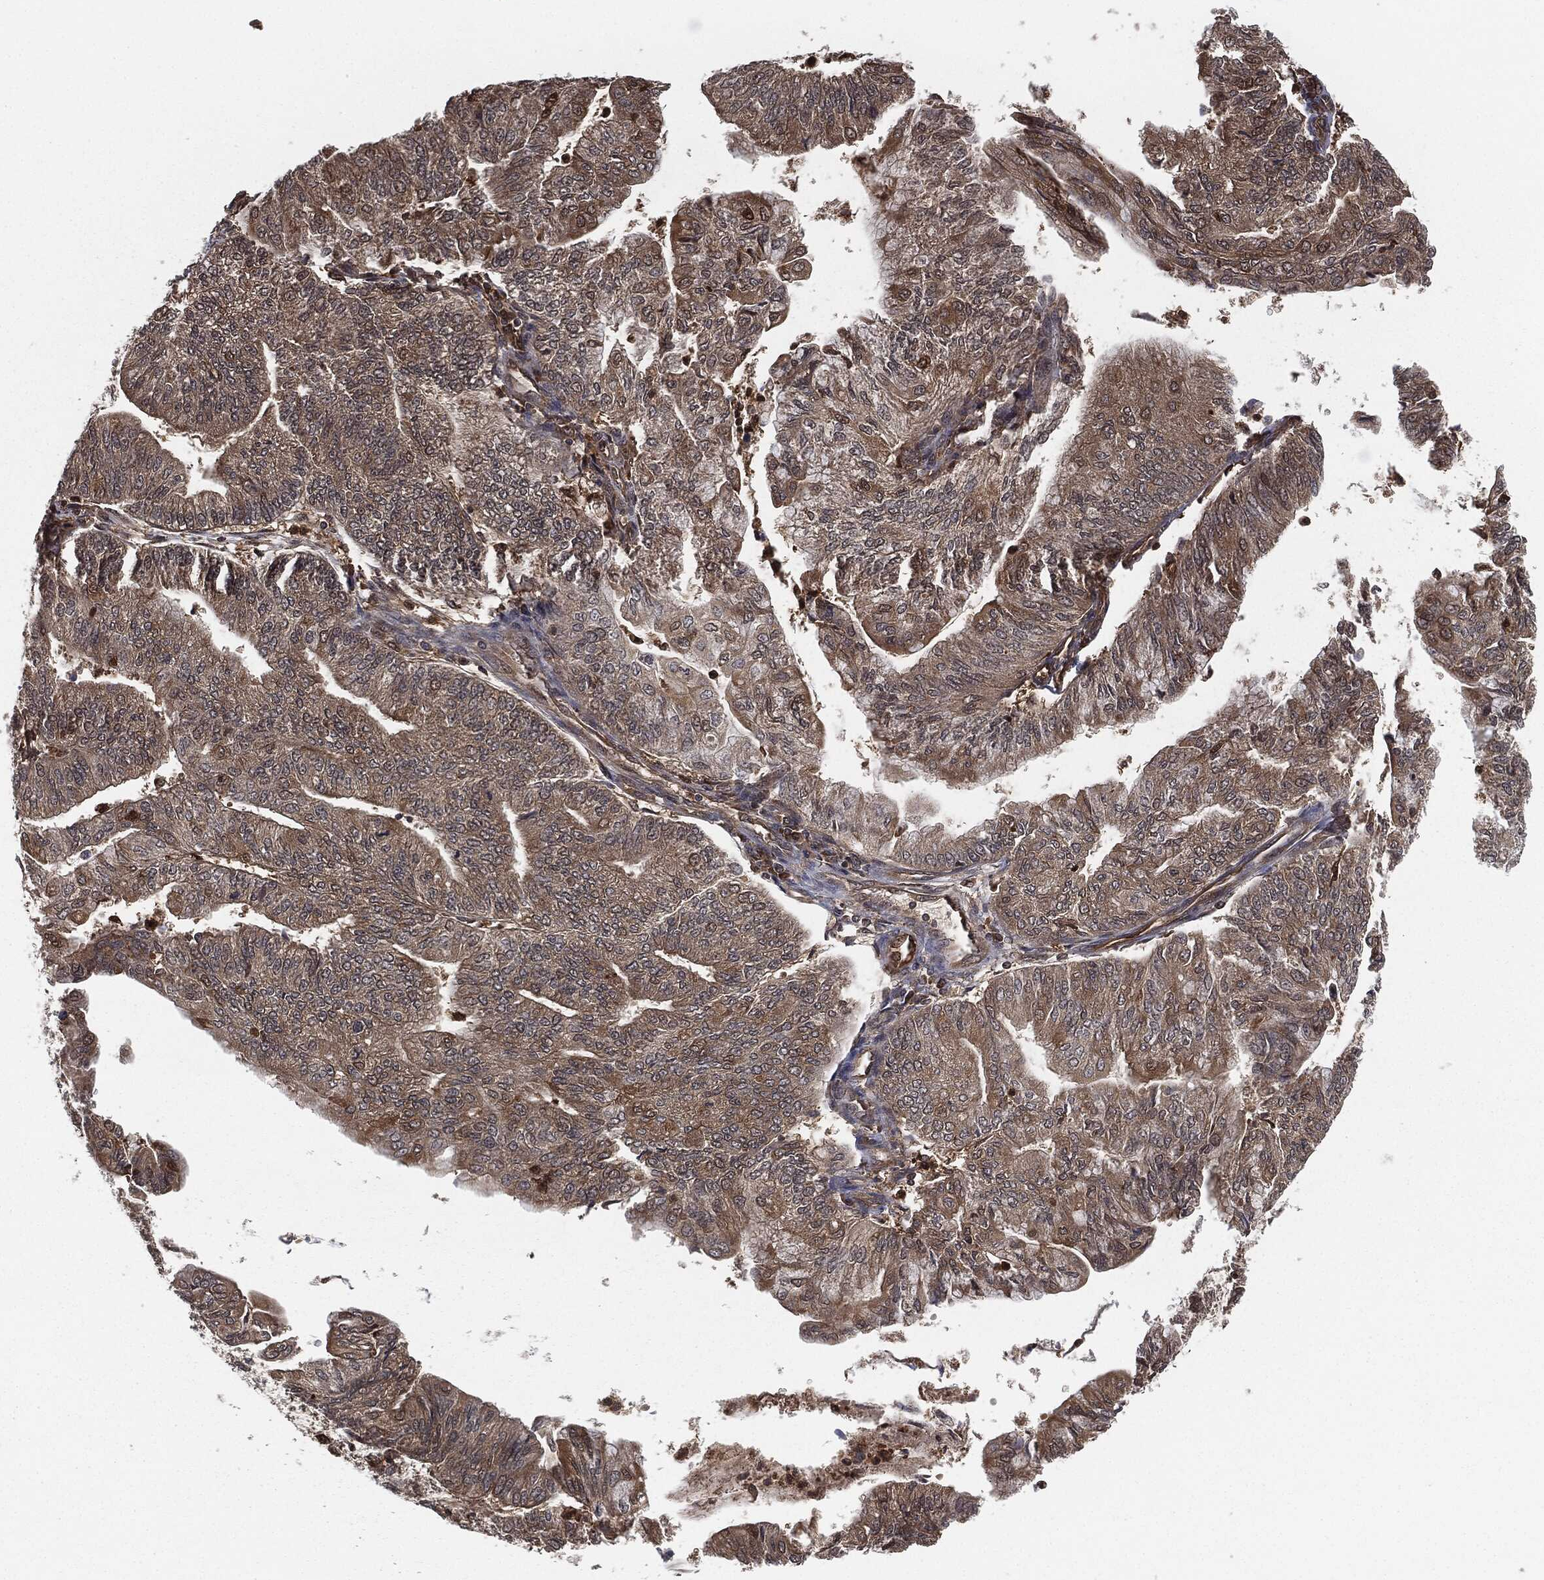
{"staining": {"intensity": "weak", "quantity": "<25%", "location": "cytoplasmic/membranous"}, "tissue": "endometrial cancer", "cell_type": "Tumor cells", "image_type": "cancer", "snomed": [{"axis": "morphology", "description": "Adenocarcinoma, NOS"}, {"axis": "topography", "description": "Endometrium"}], "caption": "IHC of human endometrial cancer shows no positivity in tumor cells.", "gene": "CAPRIN2", "patient": {"sex": "female", "age": 59}}